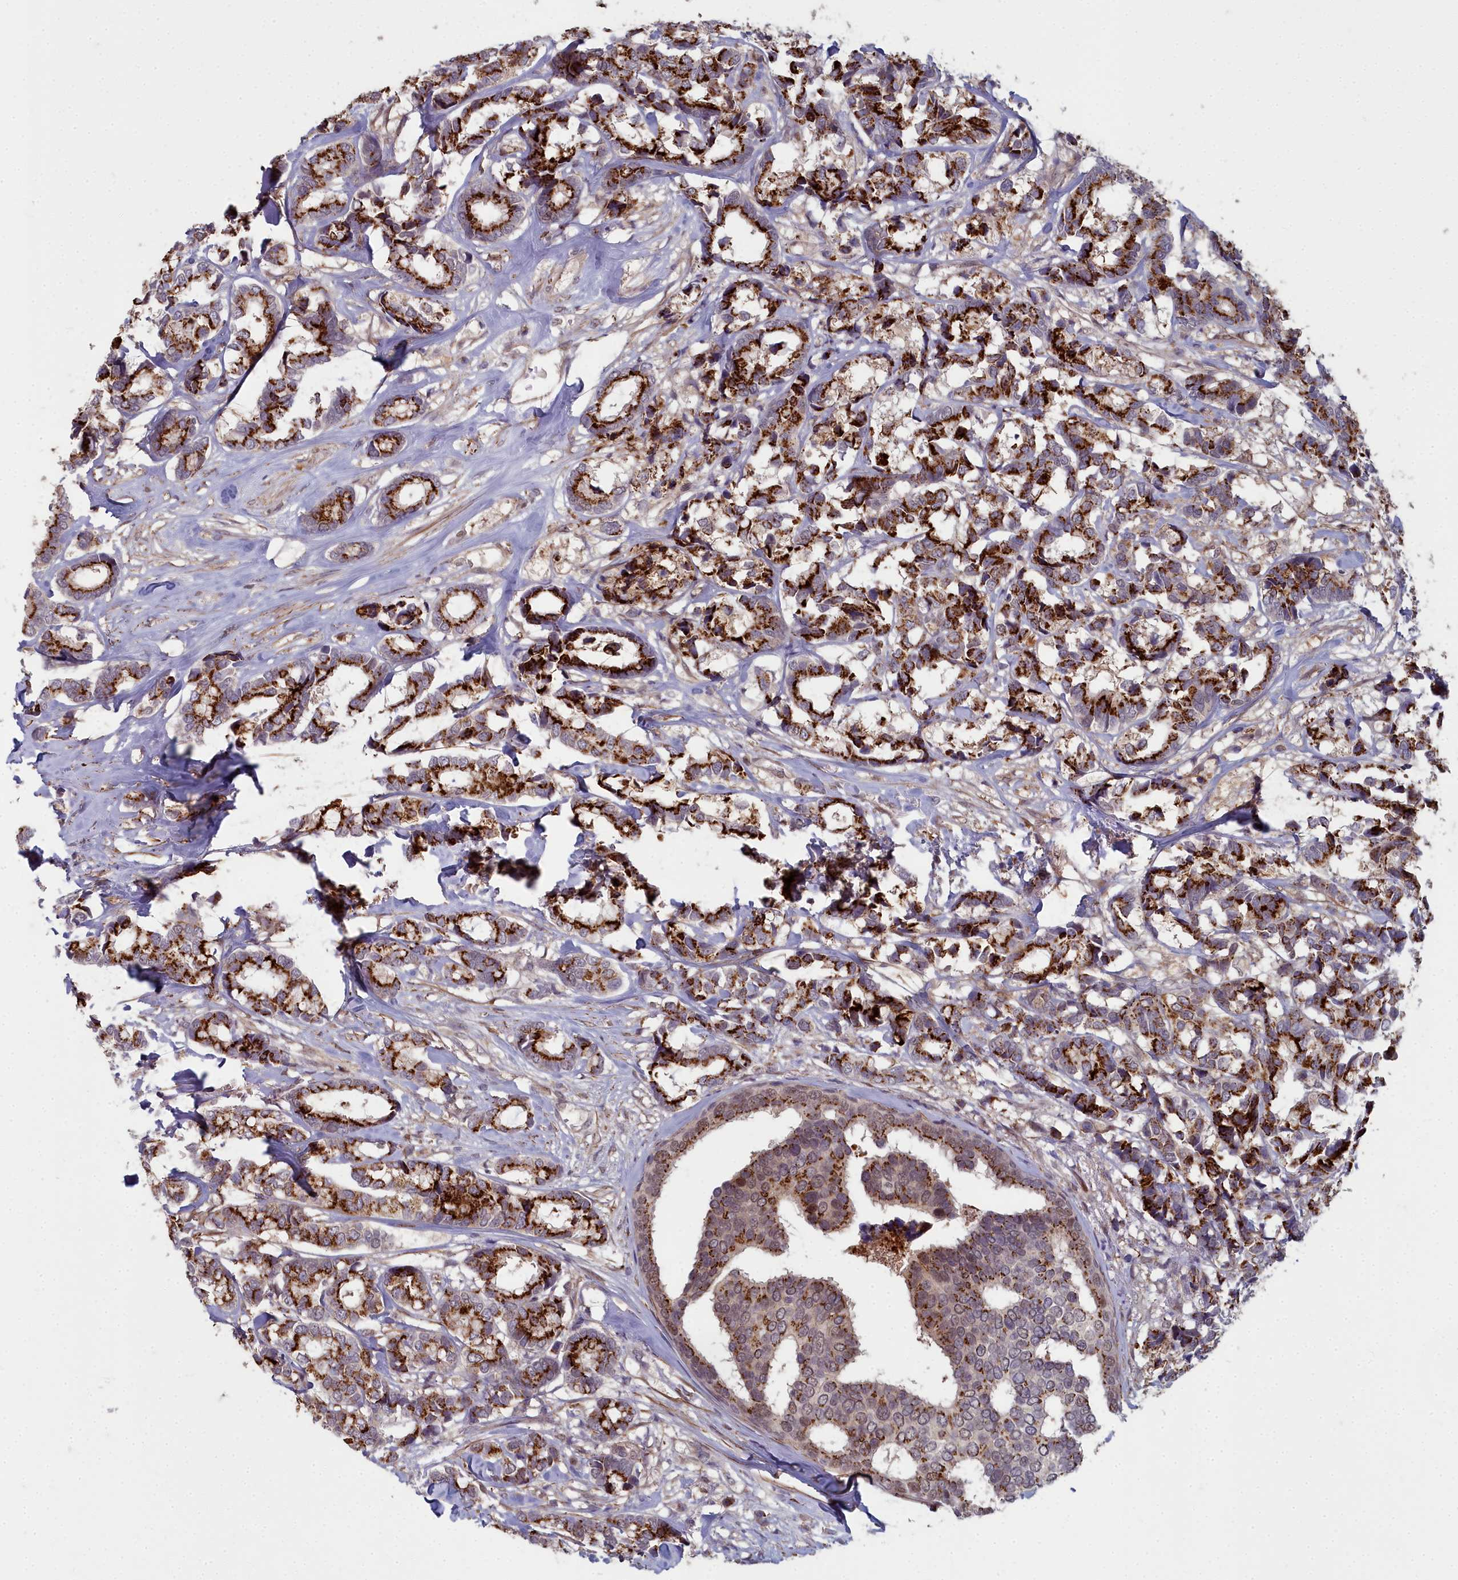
{"staining": {"intensity": "strong", "quantity": ">75%", "location": "cytoplasmic/membranous"}, "tissue": "breast cancer", "cell_type": "Tumor cells", "image_type": "cancer", "snomed": [{"axis": "morphology", "description": "Normal tissue, NOS"}, {"axis": "morphology", "description": "Duct carcinoma"}, {"axis": "topography", "description": "Breast"}], "caption": "Immunohistochemistry (DAB) staining of breast cancer (invasive ductal carcinoma) reveals strong cytoplasmic/membranous protein staining in about >75% of tumor cells.", "gene": "ZNF626", "patient": {"sex": "female", "age": 87}}